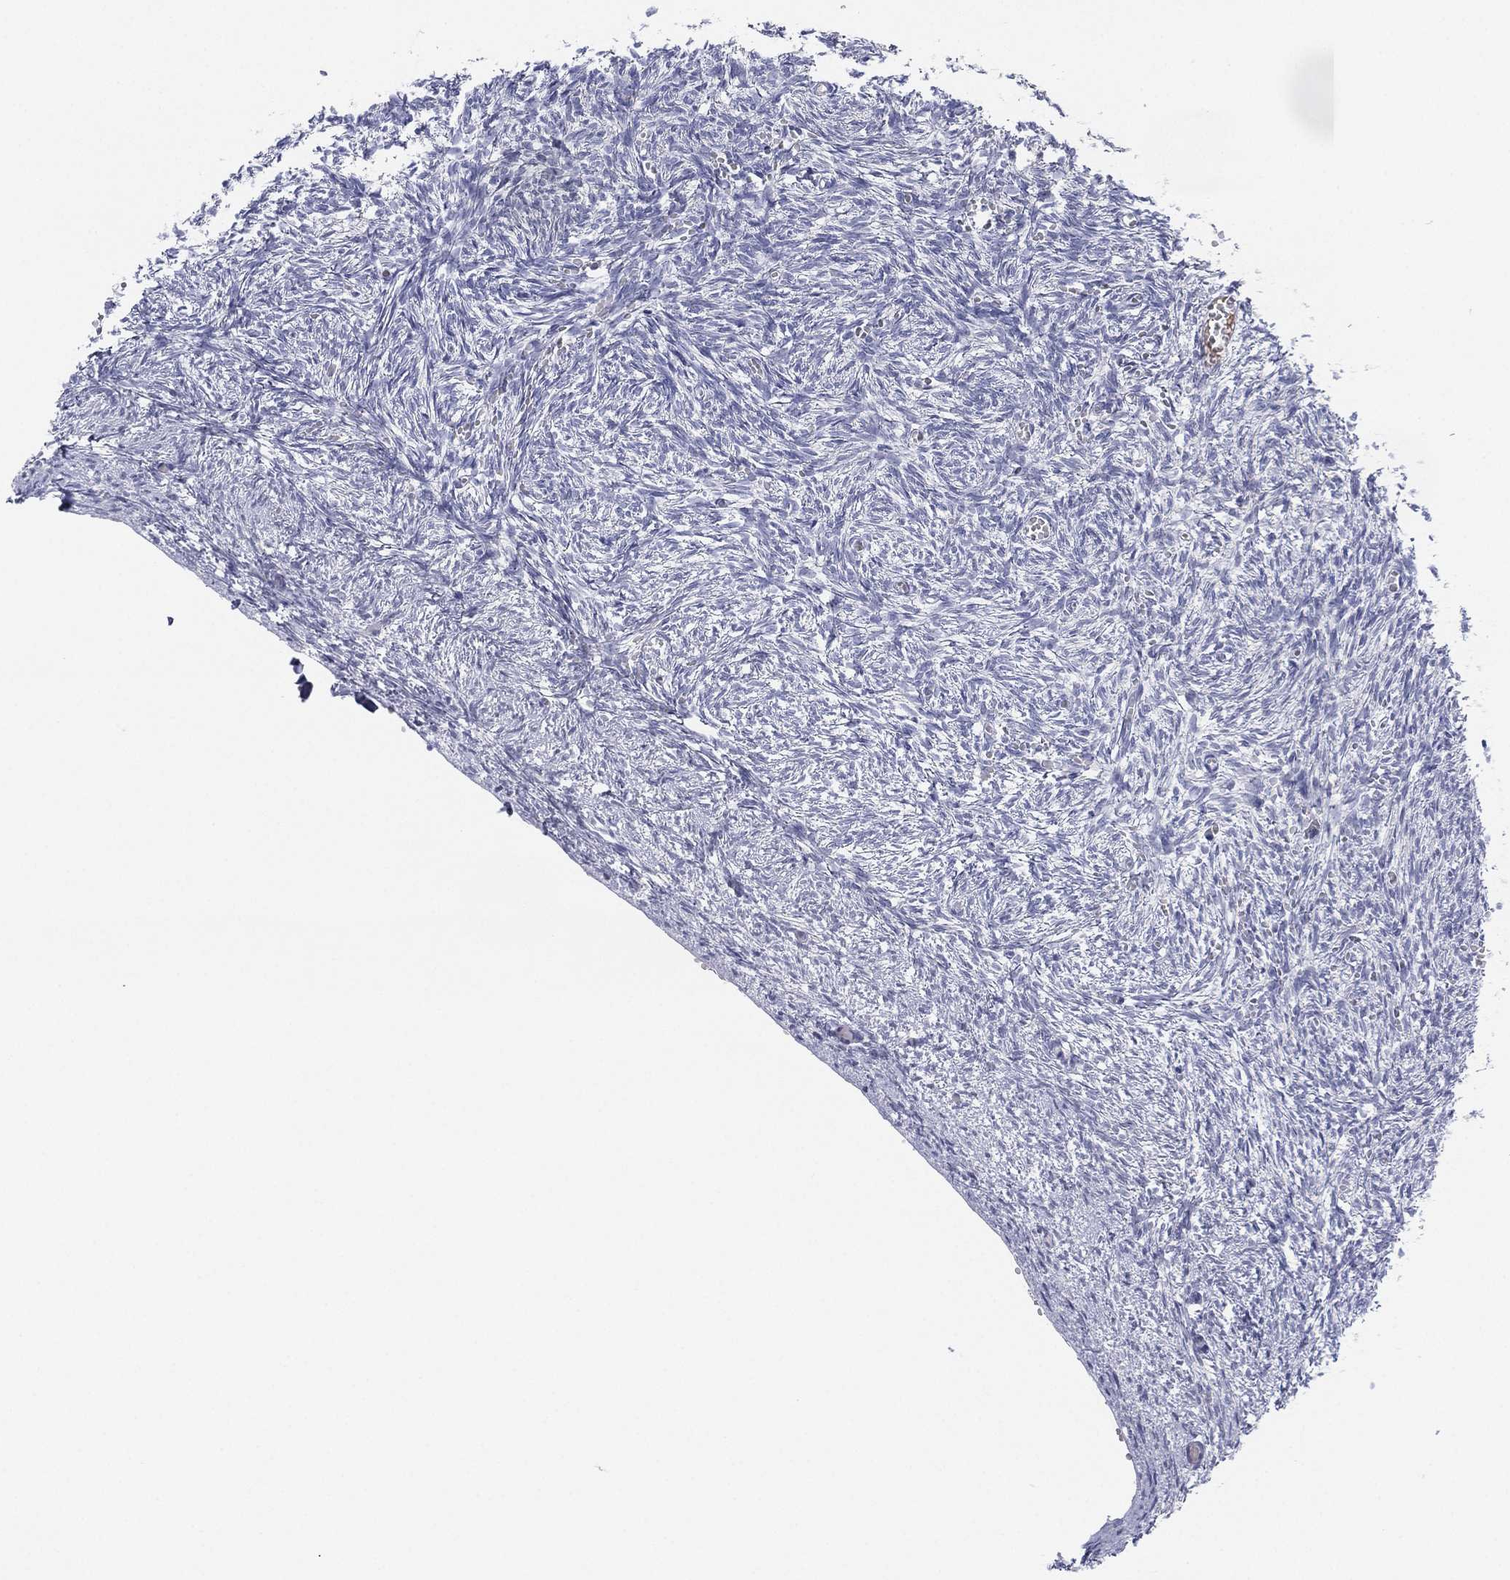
{"staining": {"intensity": "negative", "quantity": "none", "location": "none"}, "tissue": "ovary", "cell_type": "Ovarian stroma cells", "image_type": "normal", "snomed": [{"axis": "morphology", "description": "Normal tissue, NOS"}, {"axis": "topography", "description": "Ovary"}], "caption": "Ovarian stroma cells are negative for brown protein staining in normal ovary. The staining was performed using DAB to visualize the protein expression in brown, while the nuclei were stained in blue with hematoxylin (Magnification: 20x).", "gene": "MLF1", "patient": {"sex": "female", "age": 43}}